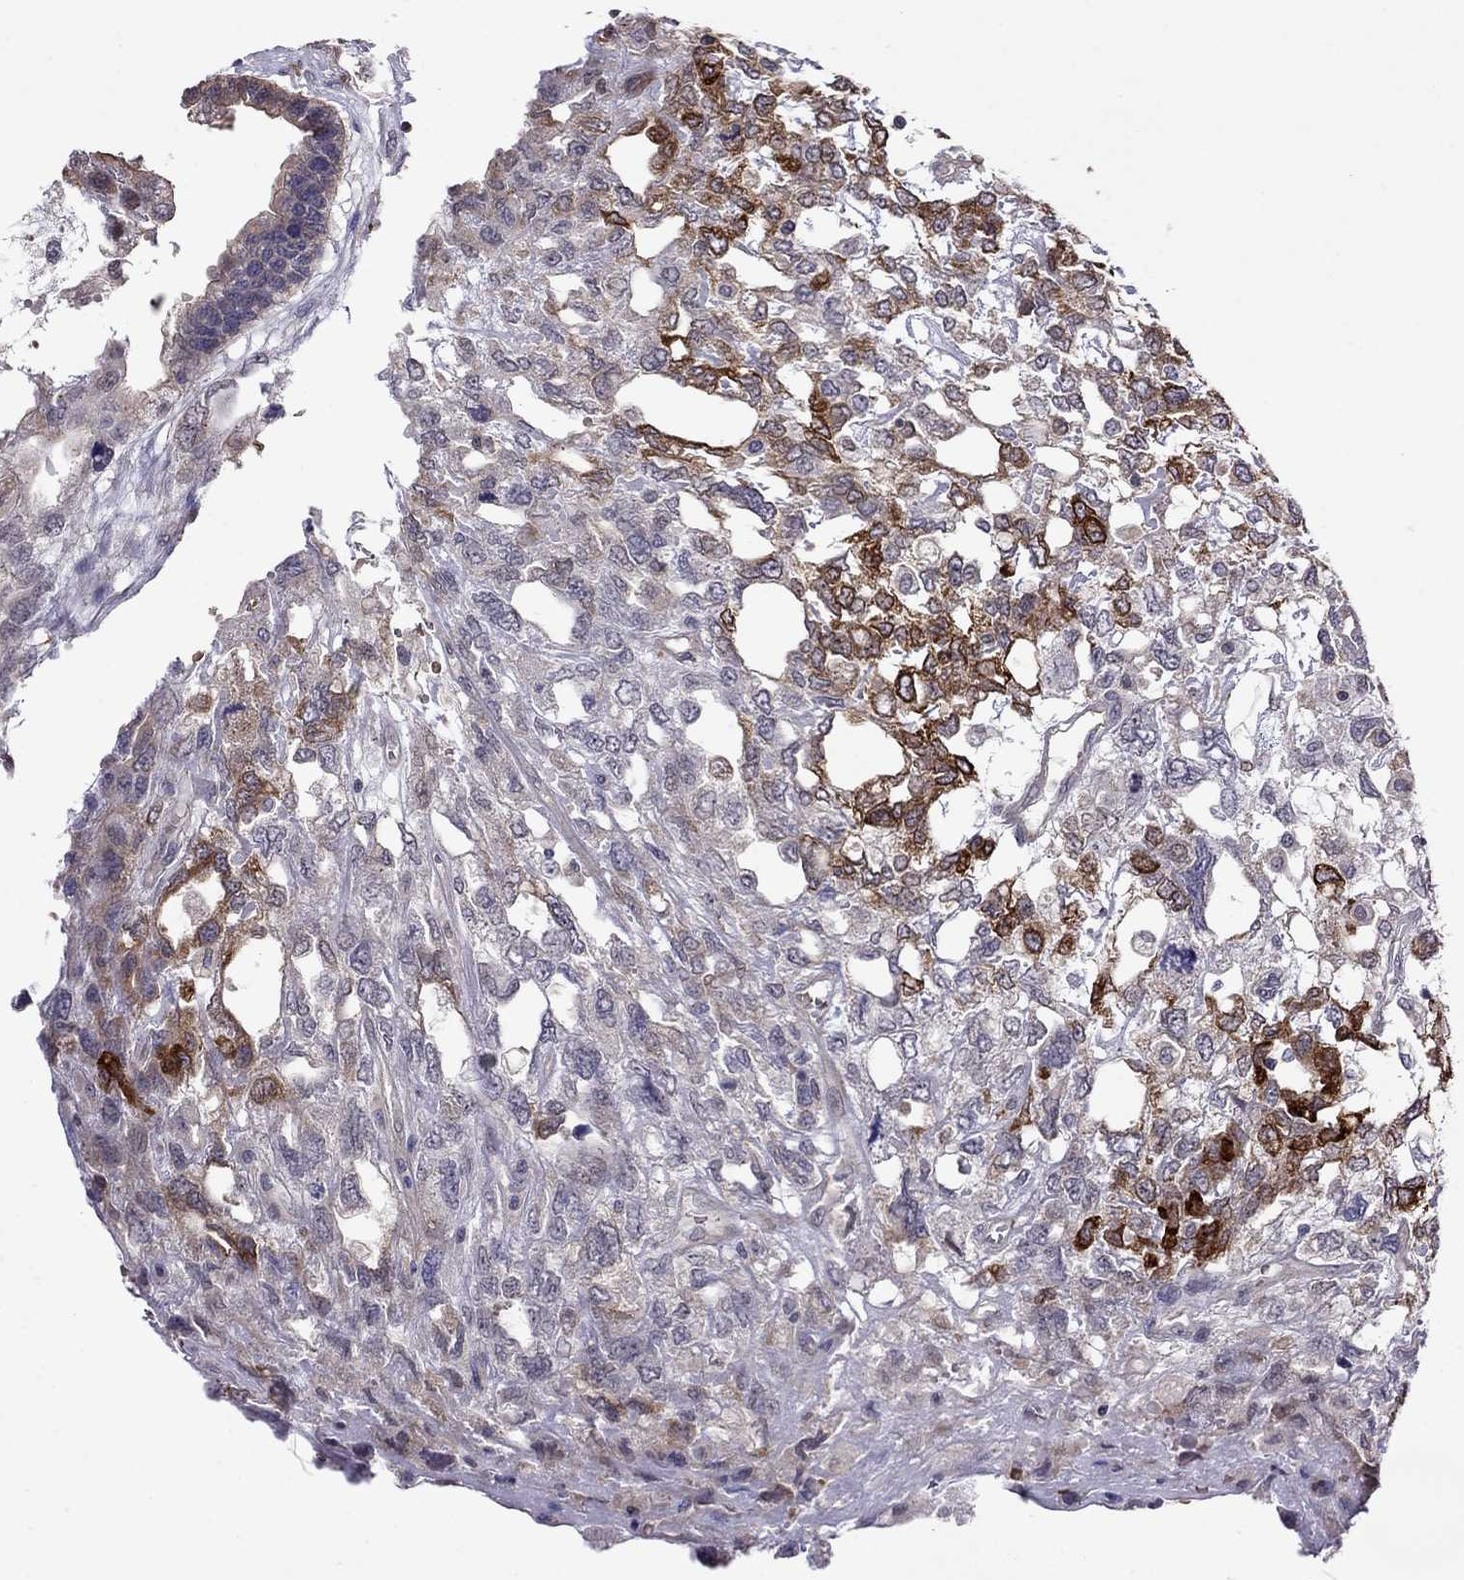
{"staining": {"intensity": "strong", "quantity": "<25%", "location": "cytoplasmic/membranous"}, "tissue": "testis cancer", "cell_type": "Tumor cells", "image_type": "cancer", "snomed": [{"axis": "morphology", "description": "Seminoma, NOS"}, {"axis": "topography", "description": "Testis"}], "caption": "Testis cancer (seminoma) tissue demonstrates strong cytoplasmic/membranous staining in about <25% of tumor cells The protein is stained brown, and the nuclei are stained in blue (DAB (3,3'-diaminobenzidine) IHC with brightfield microscopy, high magnification).", "gene": "ADAM28", "patient": {"sex": "male", "age": 52}}